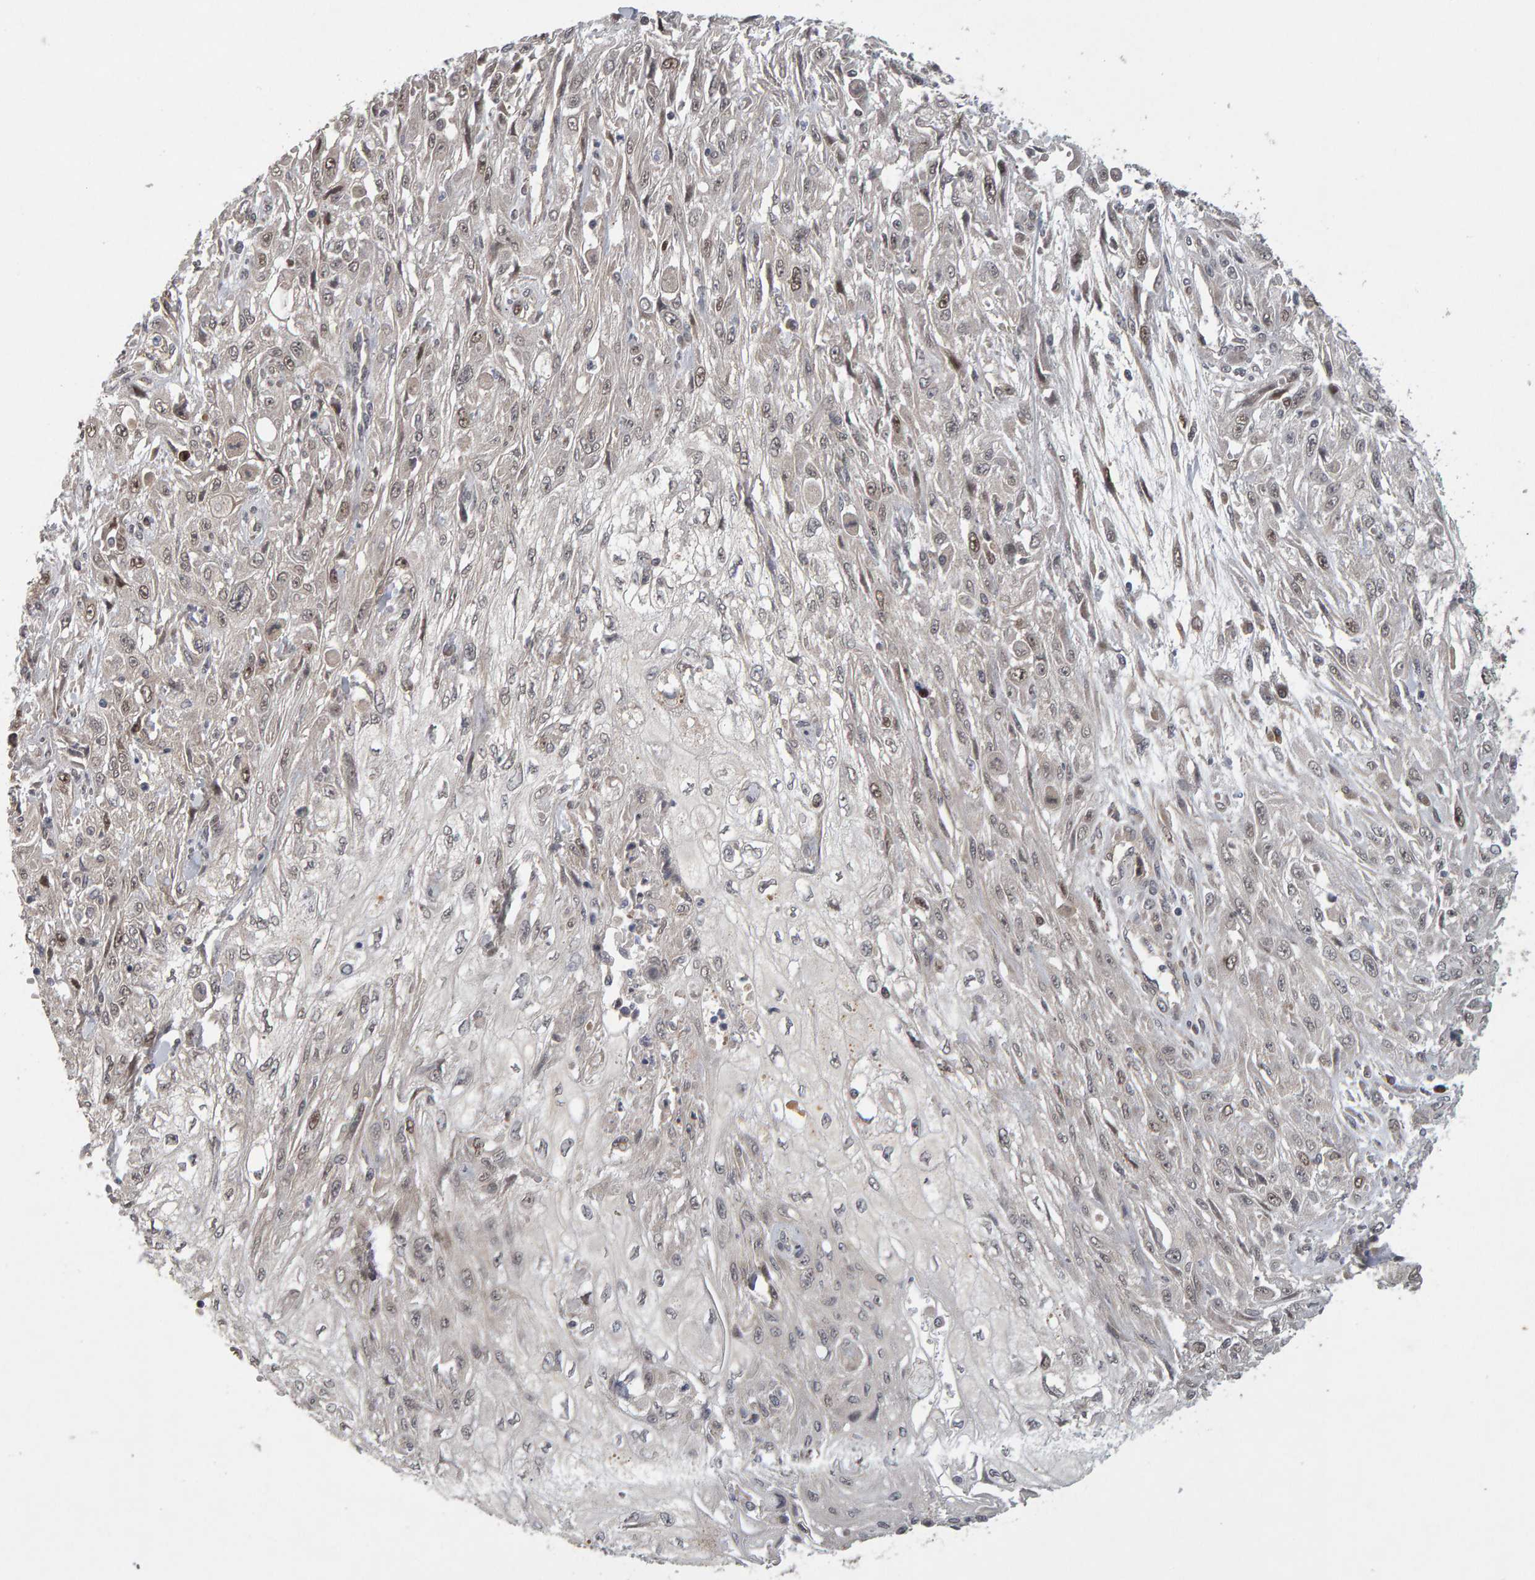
{"staining": {"intensity": "weak", "quantity": "25%-75%", "location": "cytoplasmic/membranous,nuclear"}, "tissue": "skin cancer", "cell_type": "Tumor cells", "image_type": "cancer", "snomed": [{"axis": "morphology", "description": "Squamous cell carcinoma, NOS"}, {"axis": "morphology", "description": "Squamous cell carcinoma, metastatic, NOS"}, {"axis": "topography", "description": "Skin"}, {"axis": "topography", "description": "Lymph node"}], "caption": "Brown immunohistochemical staining in human skin cancer displays weak cytoplasmic/membranous and nuclear expression in about 25%-75% of tumor cells.", "gene": "CDCA5", "patient": {"sex": "male", "age": 75}}